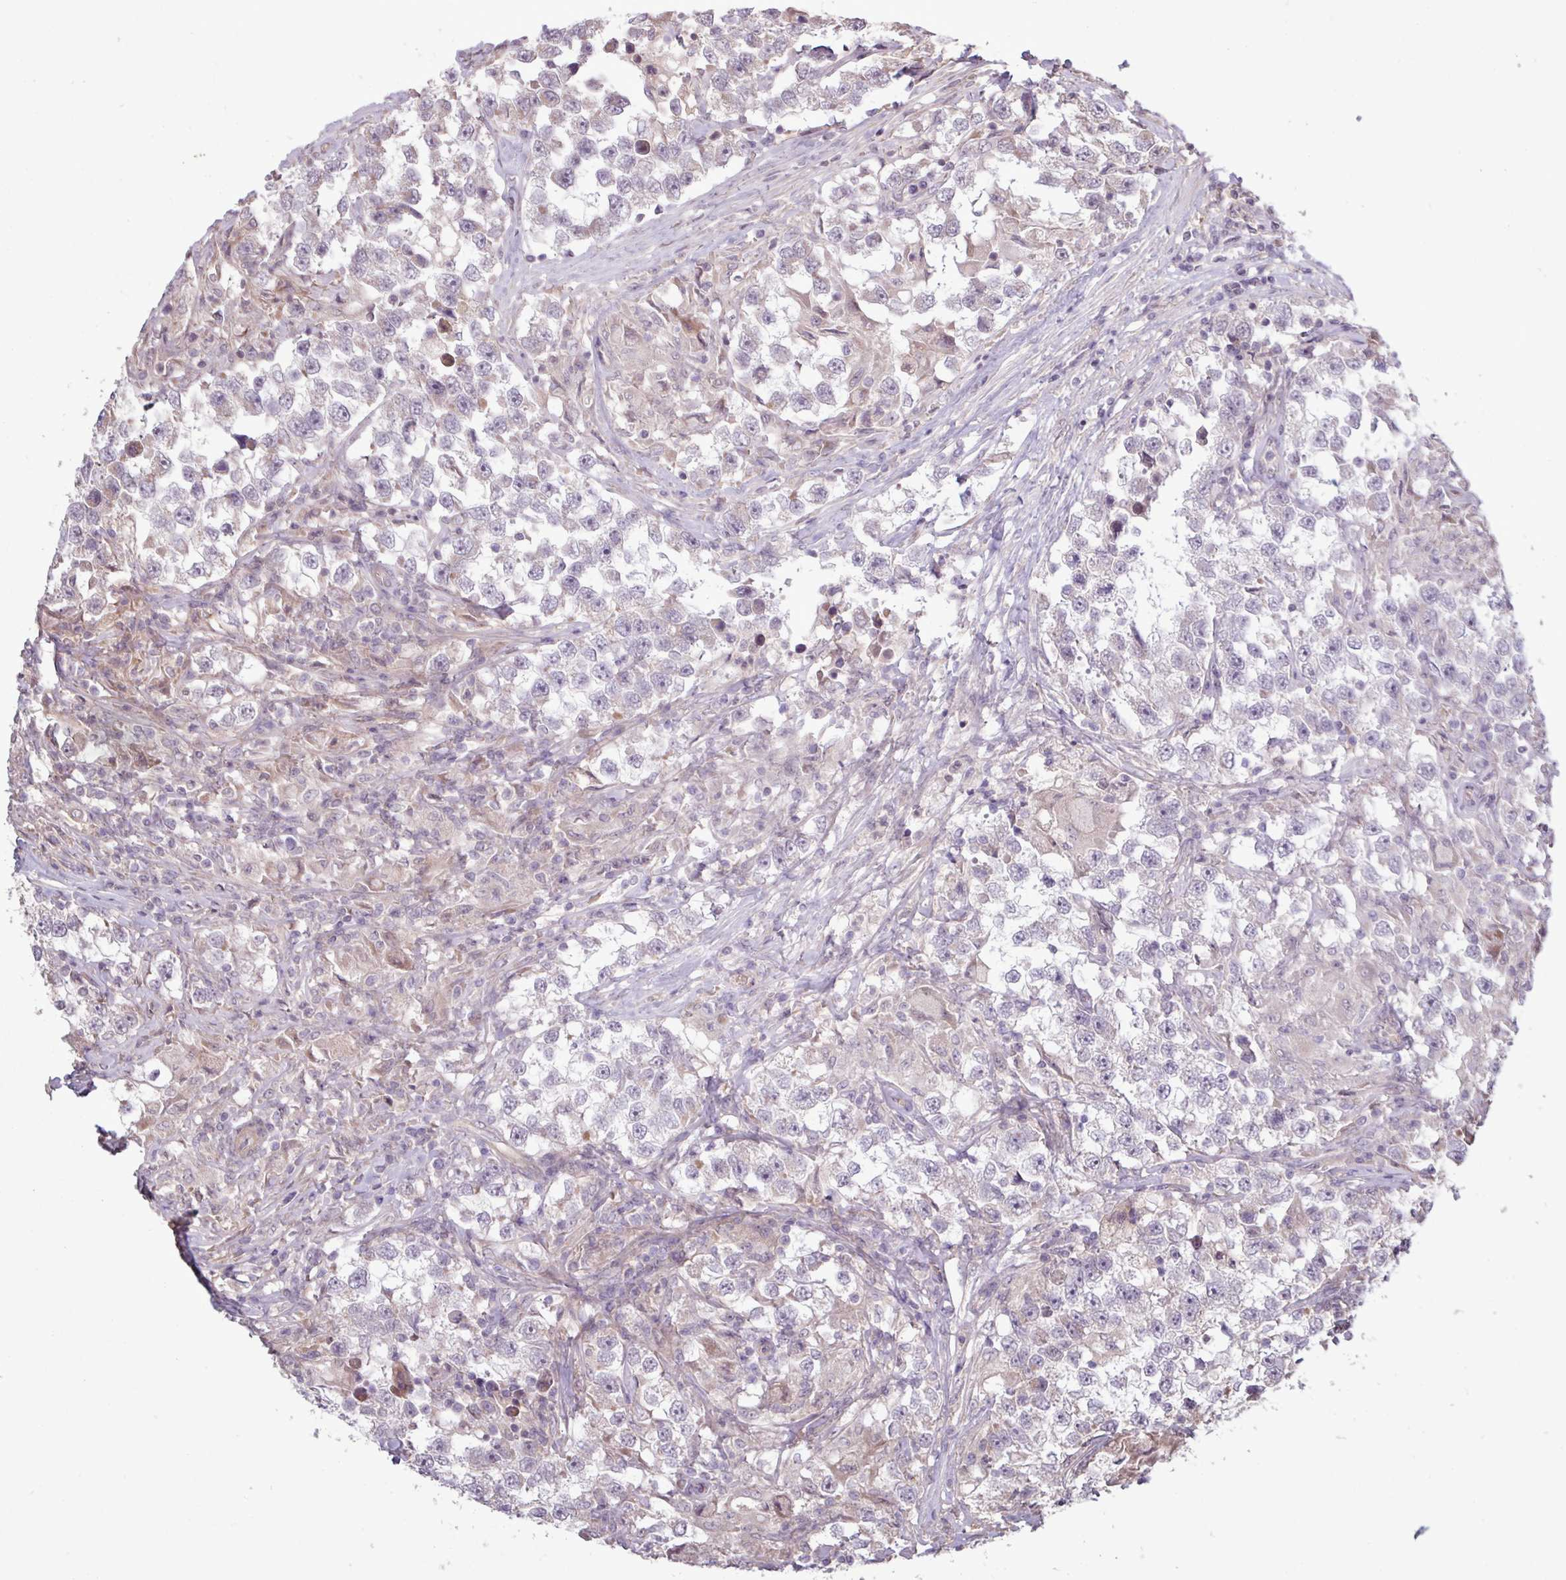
{"staining": {"intensity": "weak", "quantity": "<25%", "location": "cytoplasmic/membranous"}, "tissue": "testis cancer", "cell_type": "Tumor cells", "image_type": "cancer", "snomed": [{"axis": "morphology", "description": "Seminoma, NOS"}, {"axis": "topography", "description": "Testis"}], "caption": "This image is of seminoma (testis) stained with IHC to label a protein in brown with the nuclei are counter-stained blue. There is no expression in tumor cells.", "gene": "TRABD2A", "patient": {"sex": "male", "age": 46}}